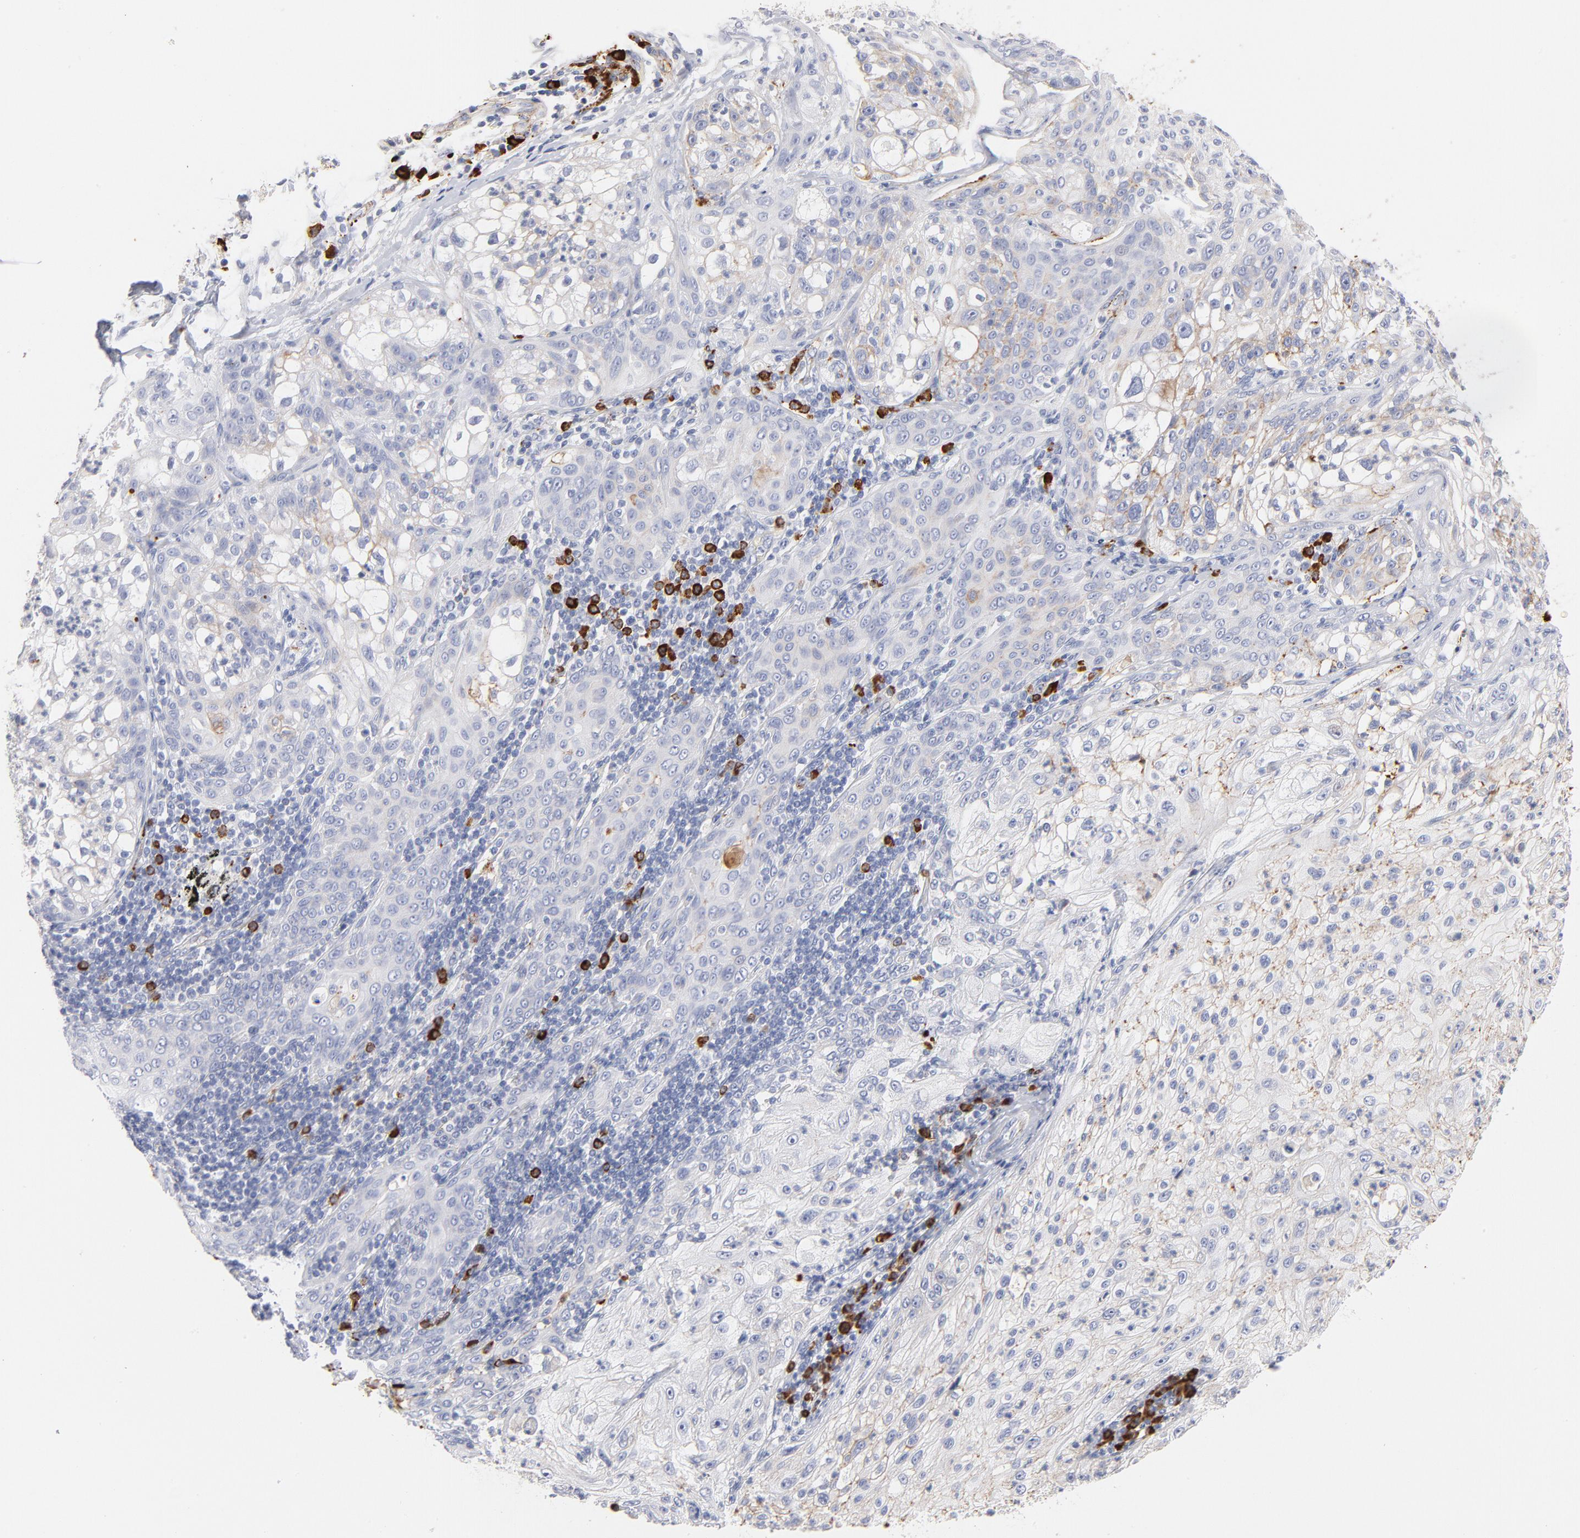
{"staining": {"intensity": "negative", "quantity": "none", "location": "none"}, "tissue": "lung cancer", "cell_type": "Tumor cells", "image_type": "cancer", "snomed": [{"axis": "morphology", "description": "Inflammation, NOS"}, {"axis": "morphology", "description": "Squamous cell carcinoma, NOS"}, {"axis": "topography", "description": "Lymph node"}, {"axis": "topography", "description": "Soft tissue"}, {"axis": "topography", "description": "Lung"}], "caption": "Immunohistochemistry of lung squamous cell carcinoma shows no staining in tumor cells.", "gene": "PLAT", "patient": {"sex": "male", "age": 66}}